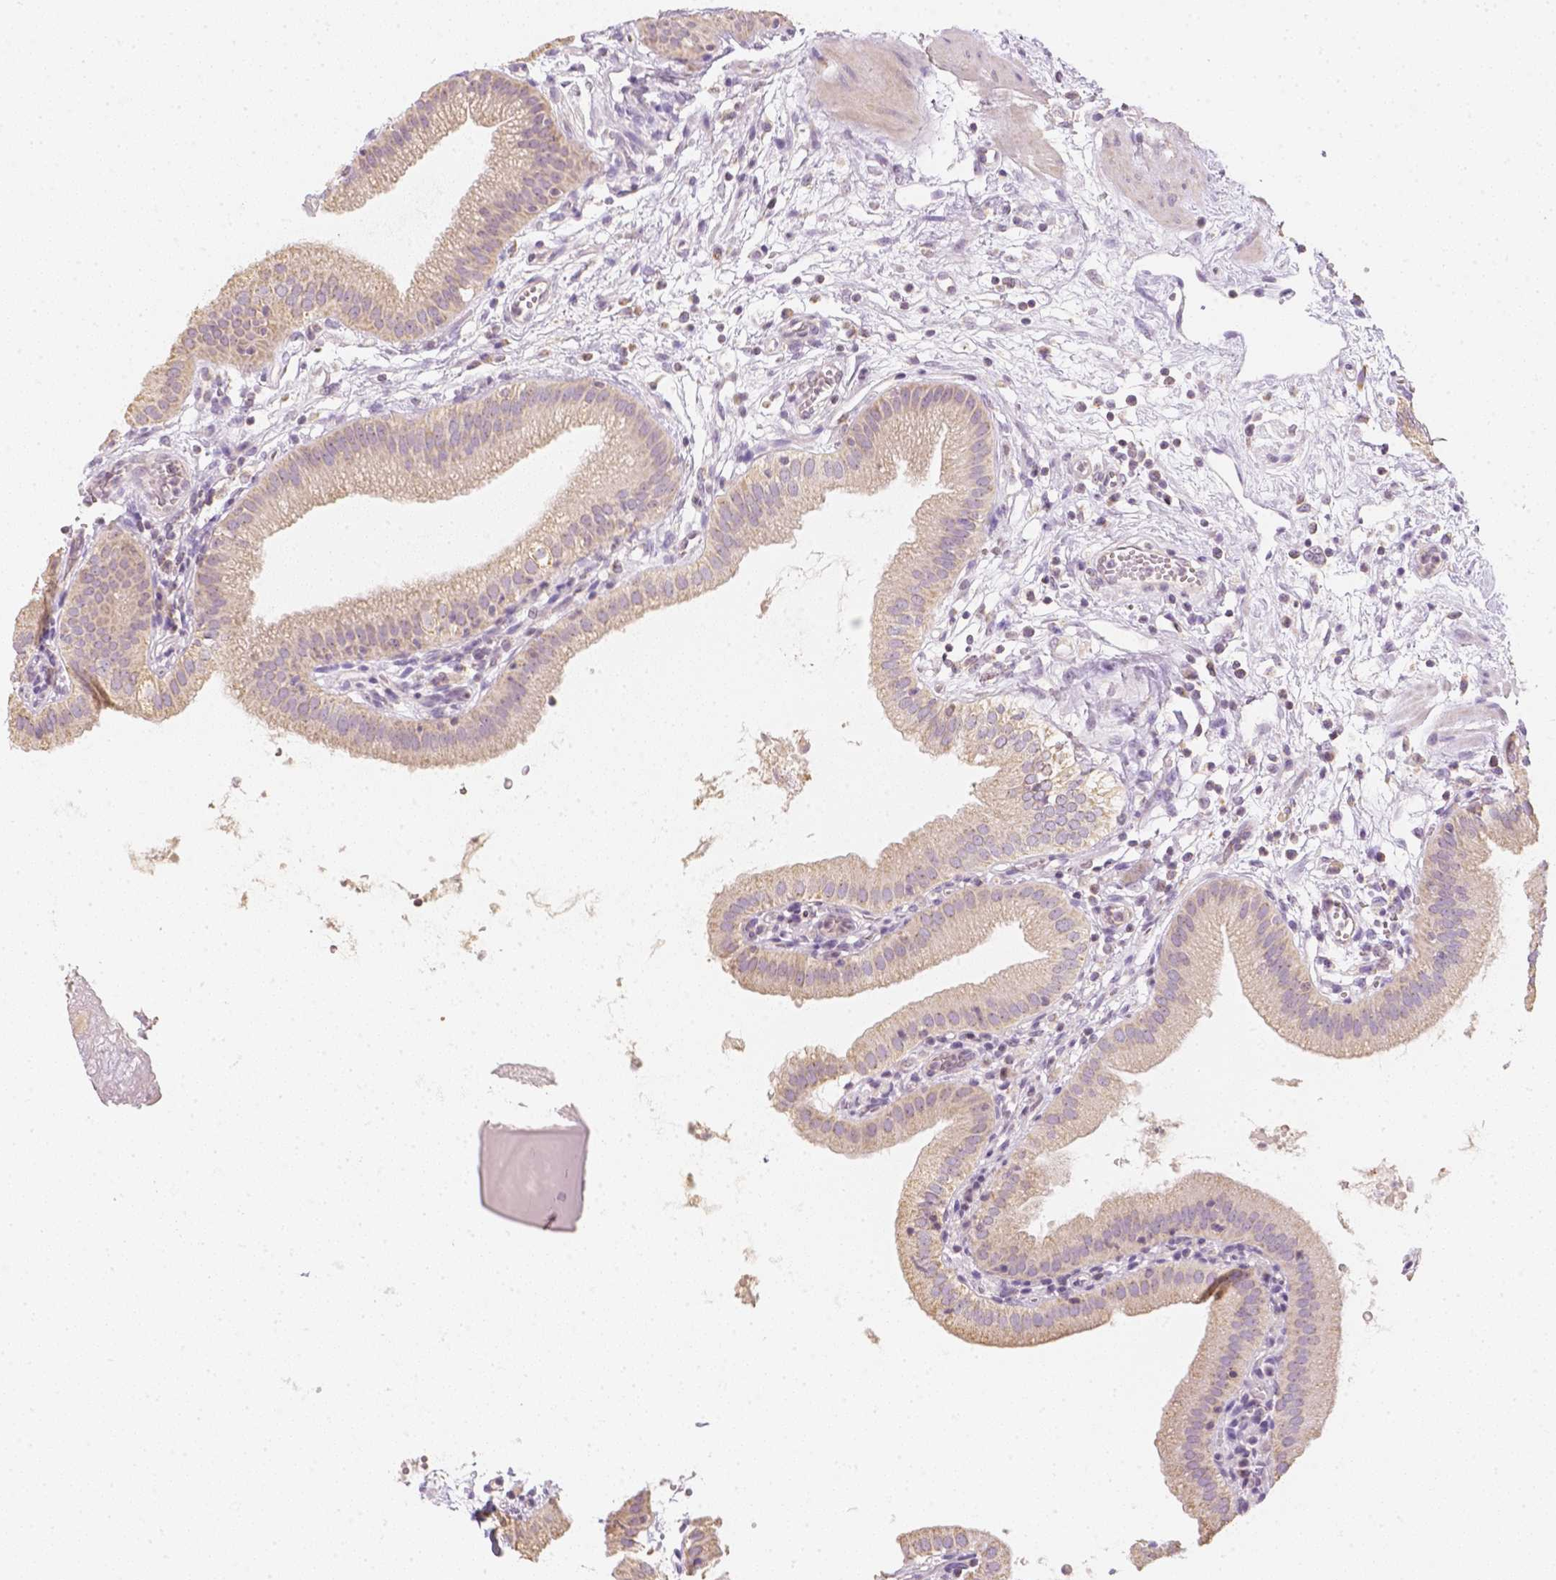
{"staining": {"intensity": "weak", "quantity": ">75%", "location": "cytoplasmic/membranous"}, "tissue": "gallbladder", "cell_type": "Glandular cells", "image_type": "normal", "snomed": [{"axis": "morphology", "description": "Normal tissue, NOS"}, {"axis": "topography", "description": "Gallbladder"}], "caption": "IHC histopathology image of benign gallbladder: gallbladder stained using immunohistochemistry displays low levels of weak protein expression localized specifically in the cytoplasmic/membranous of glandular cells, appearing as a cytoplasmic/membranous brown color.", "gene": "NVL", "patient": {"sex": "female", "age": 65}}